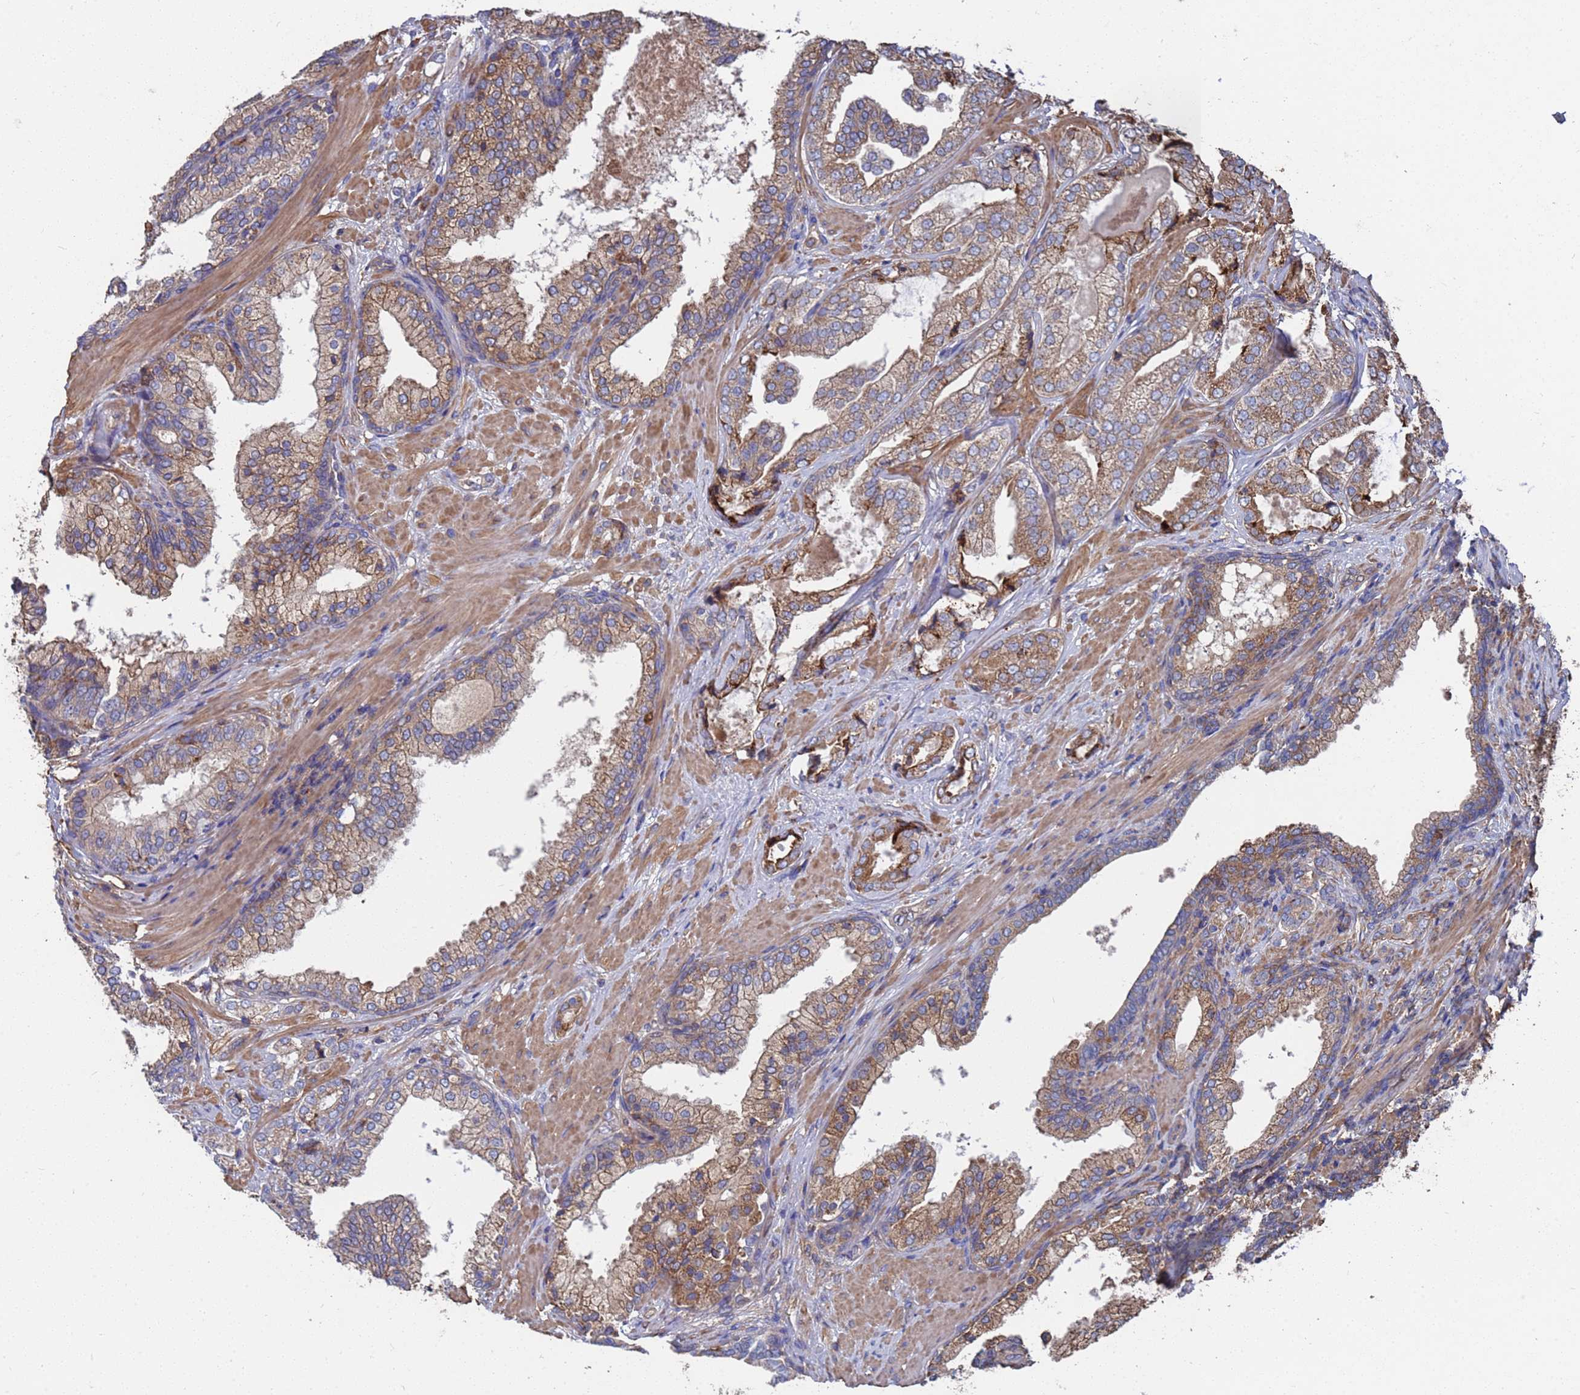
{"staining": {"intensity": "weak", "quantity": ">75%", "location": "cytoplasmic/membranous"}, "tissue": "prostate cancer", "cell_type": "Tumor cells", "image_type": "cancer", "snomed": [{"axis": "morphology", "description": "Adenocarcinoma, High grade"}, {"axis": "topography", "description": "Prostate"}], "caption": "Protein expression analysis of human prostate cancer reveals weak cytoplasmic/membranous staining in about >75% of tumor cells.", "gene": "PYCR1", "patient": {"sex": "male", "age": 60}}